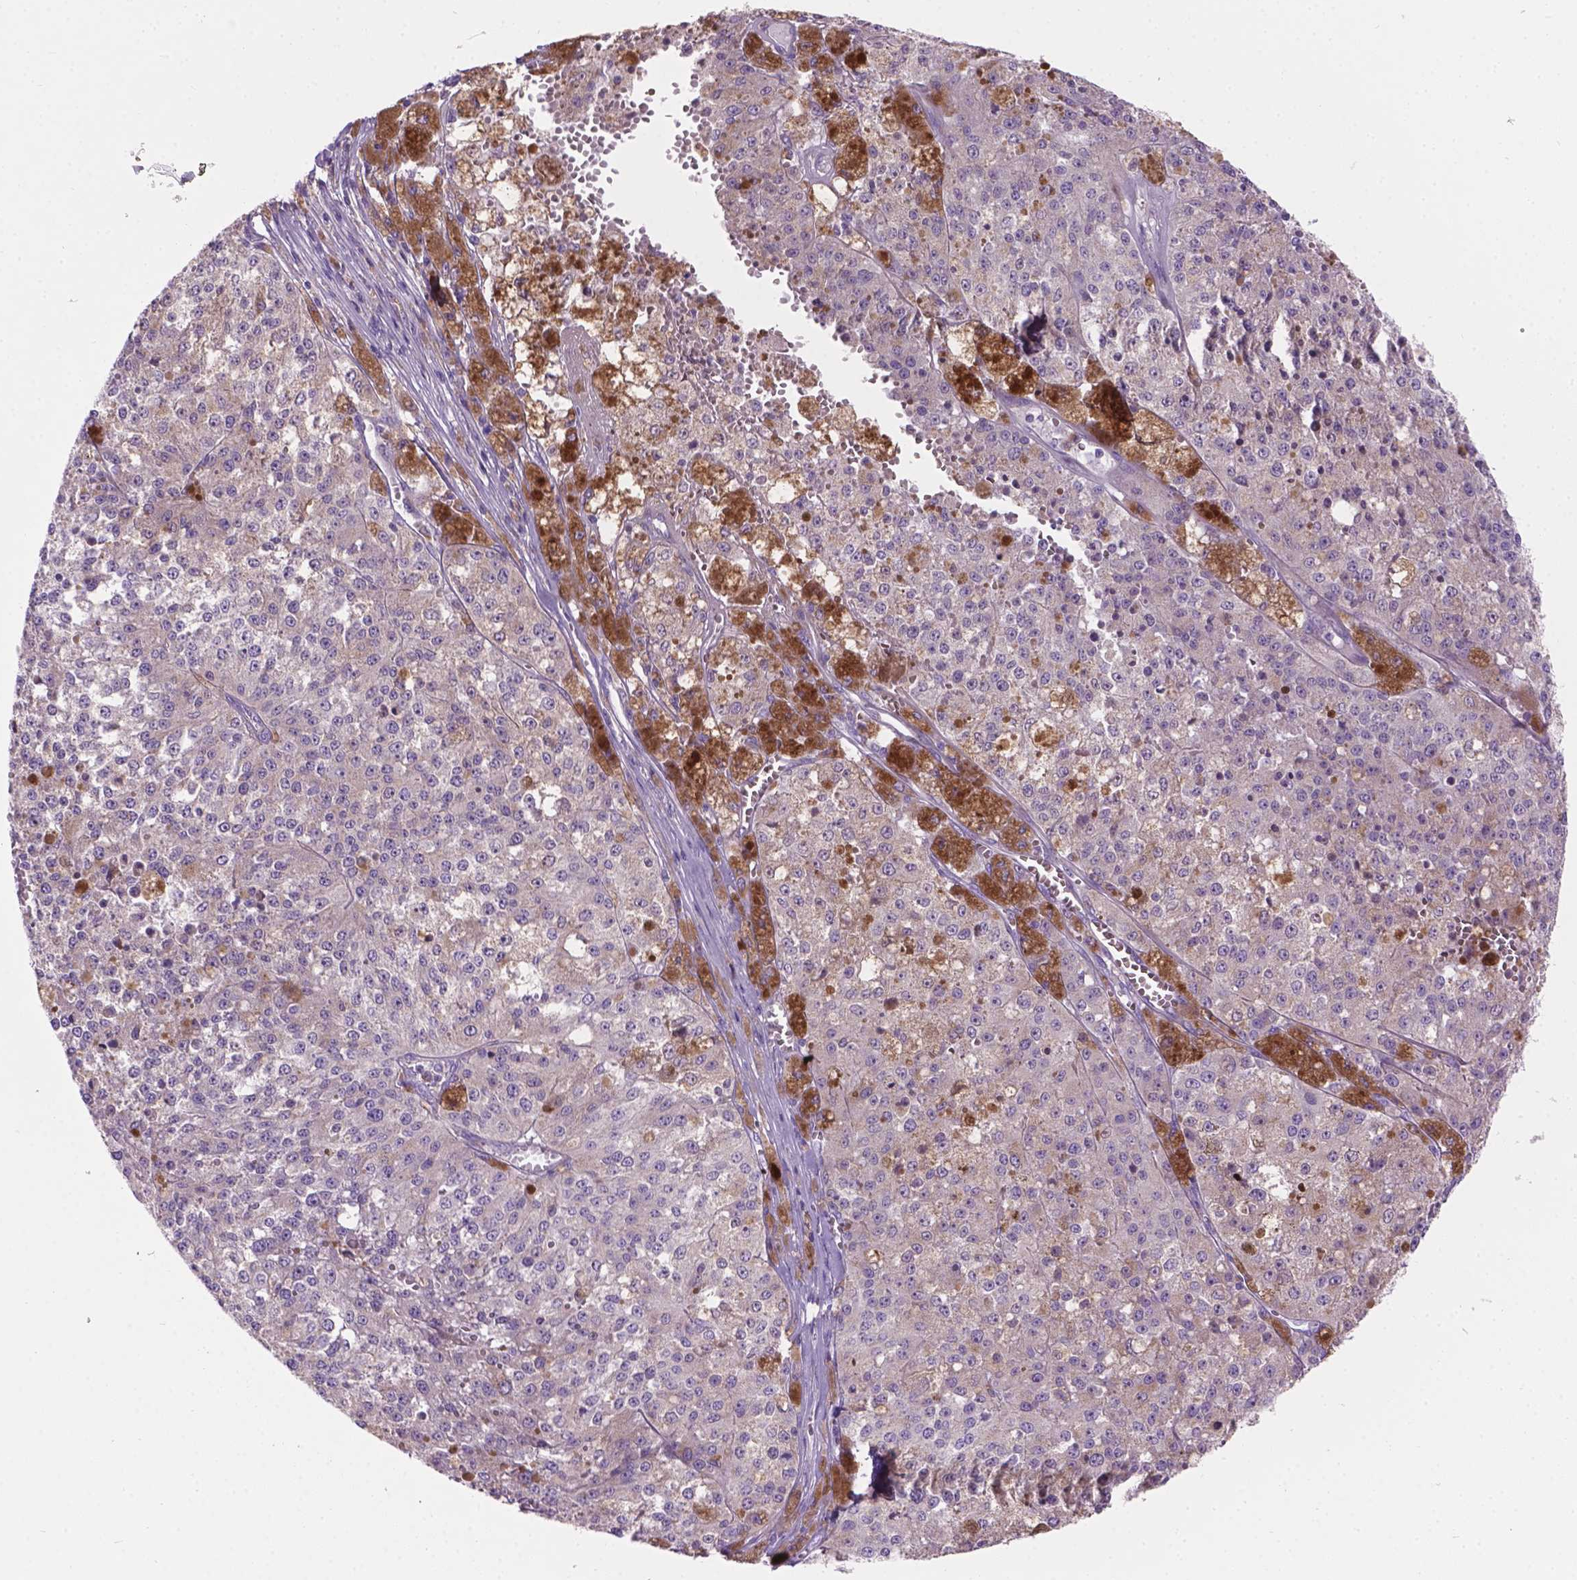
{"staining": {"intensity": "negative", "quantity": "none", "location": "none"}, "tissue": "melanoma", "cell_type": "Tumor cells", "image_type": "cancer", "snomed": [{"axis": "morphology", "description": "Malignant melanoma, Metastatic site"}, {"axis": "topography", "description": "Lymph node"}], "caption": "DAB immunohistochemical staining of human malignant melanoma (metastatic site) reveals no significant staining in tumor cells.", "gene": "CDH7", "patient": {"sex": "female", "age": 64}}